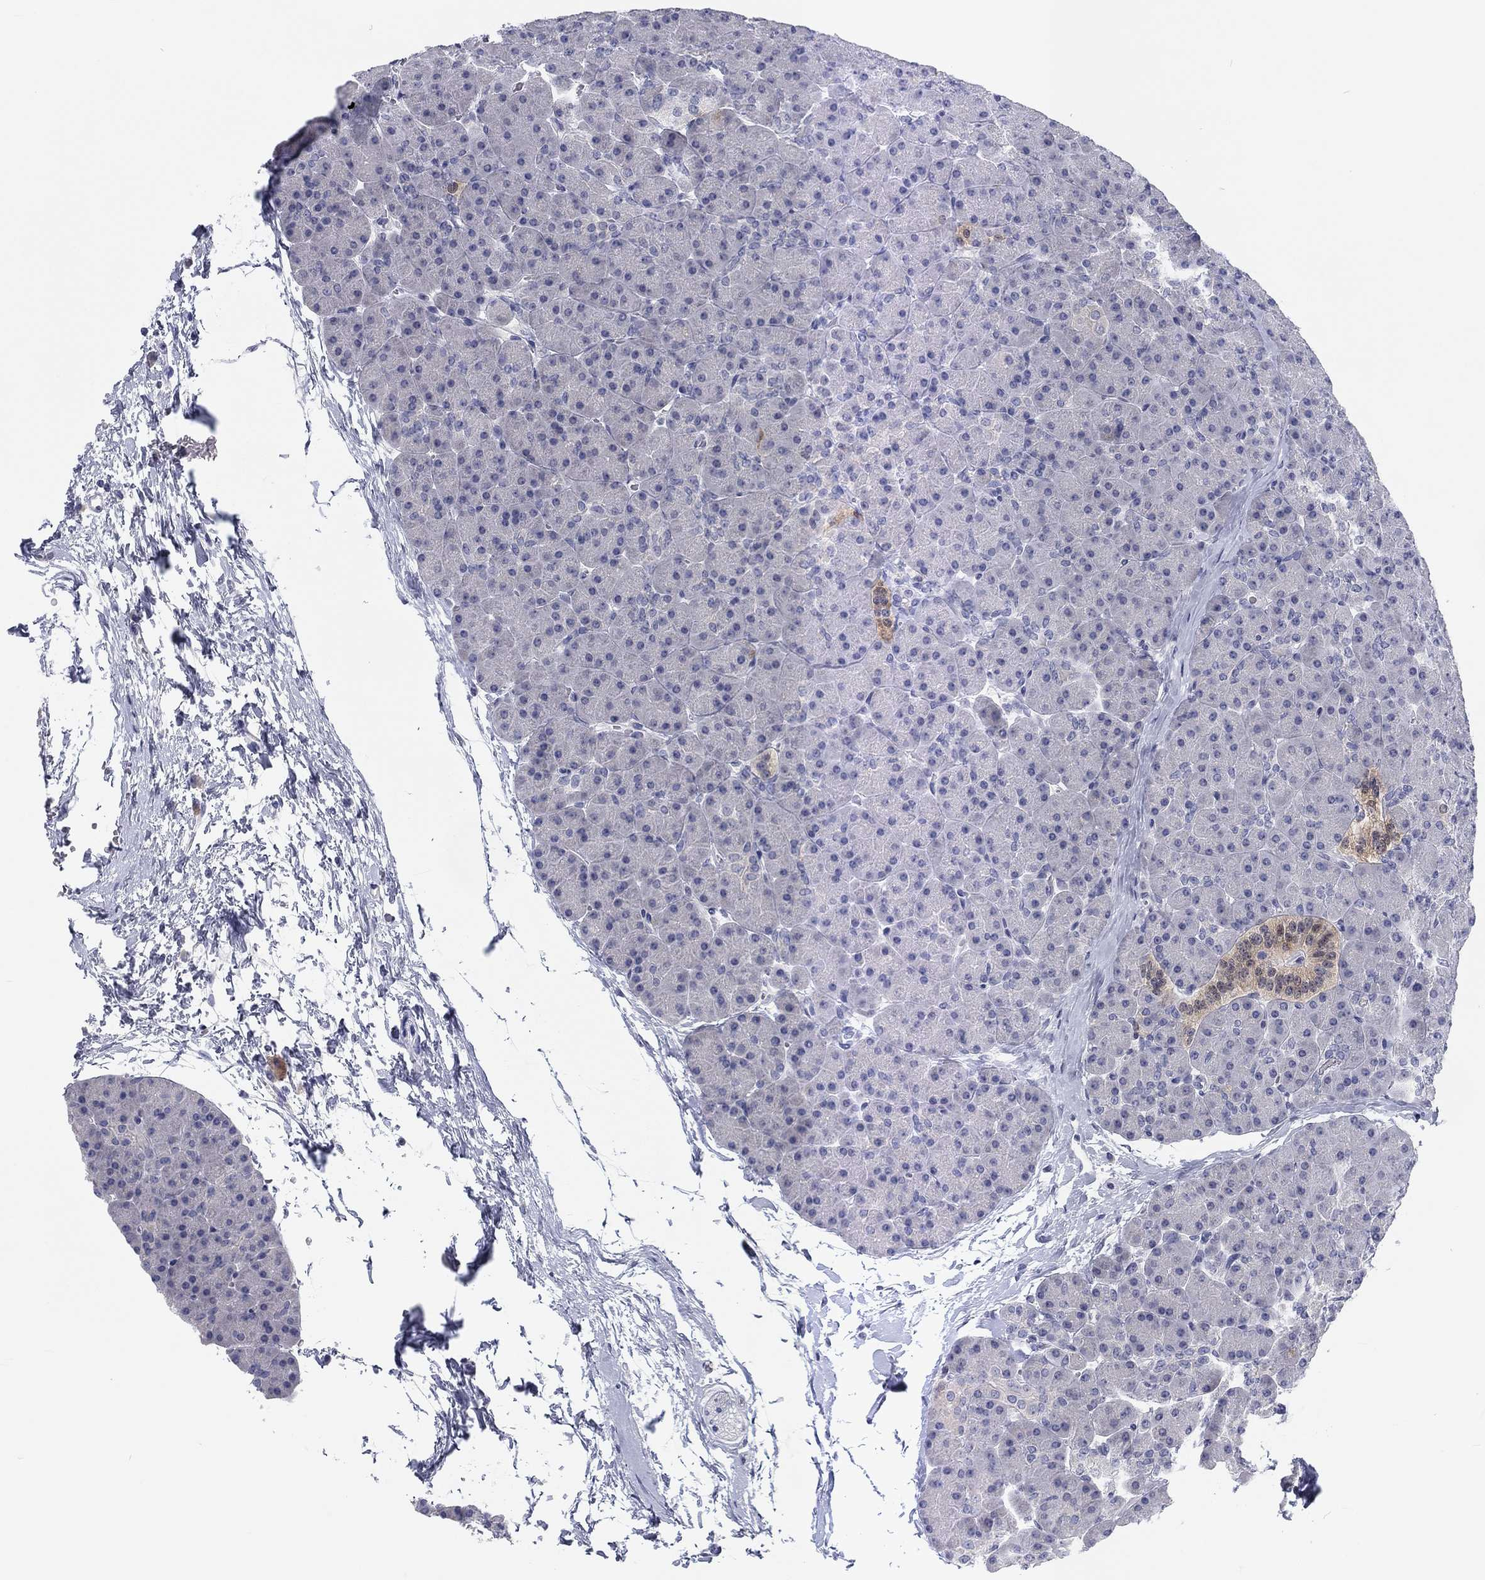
{"staining": {"intensity": "weak", "quantity": "<25%", "location": "cytoplasmic/membranous"}, "tissue": "pancreas", "cell_type": "Exocrine glandular cells", "image_type": "normal", "snomed": [{"axis": "morphology", "description": "Normal tissue, NOS"}, {"axis": "topography", "description": "Pancreas"}], "caption": "DAB (3,3'-diaminobenzidine) immunohistochemical staining of benign pancreas exhibits no significant positivity in exocrine glandular cells.", "gene": "CALB1", "patient": {"sex": "female", "age": 44}}